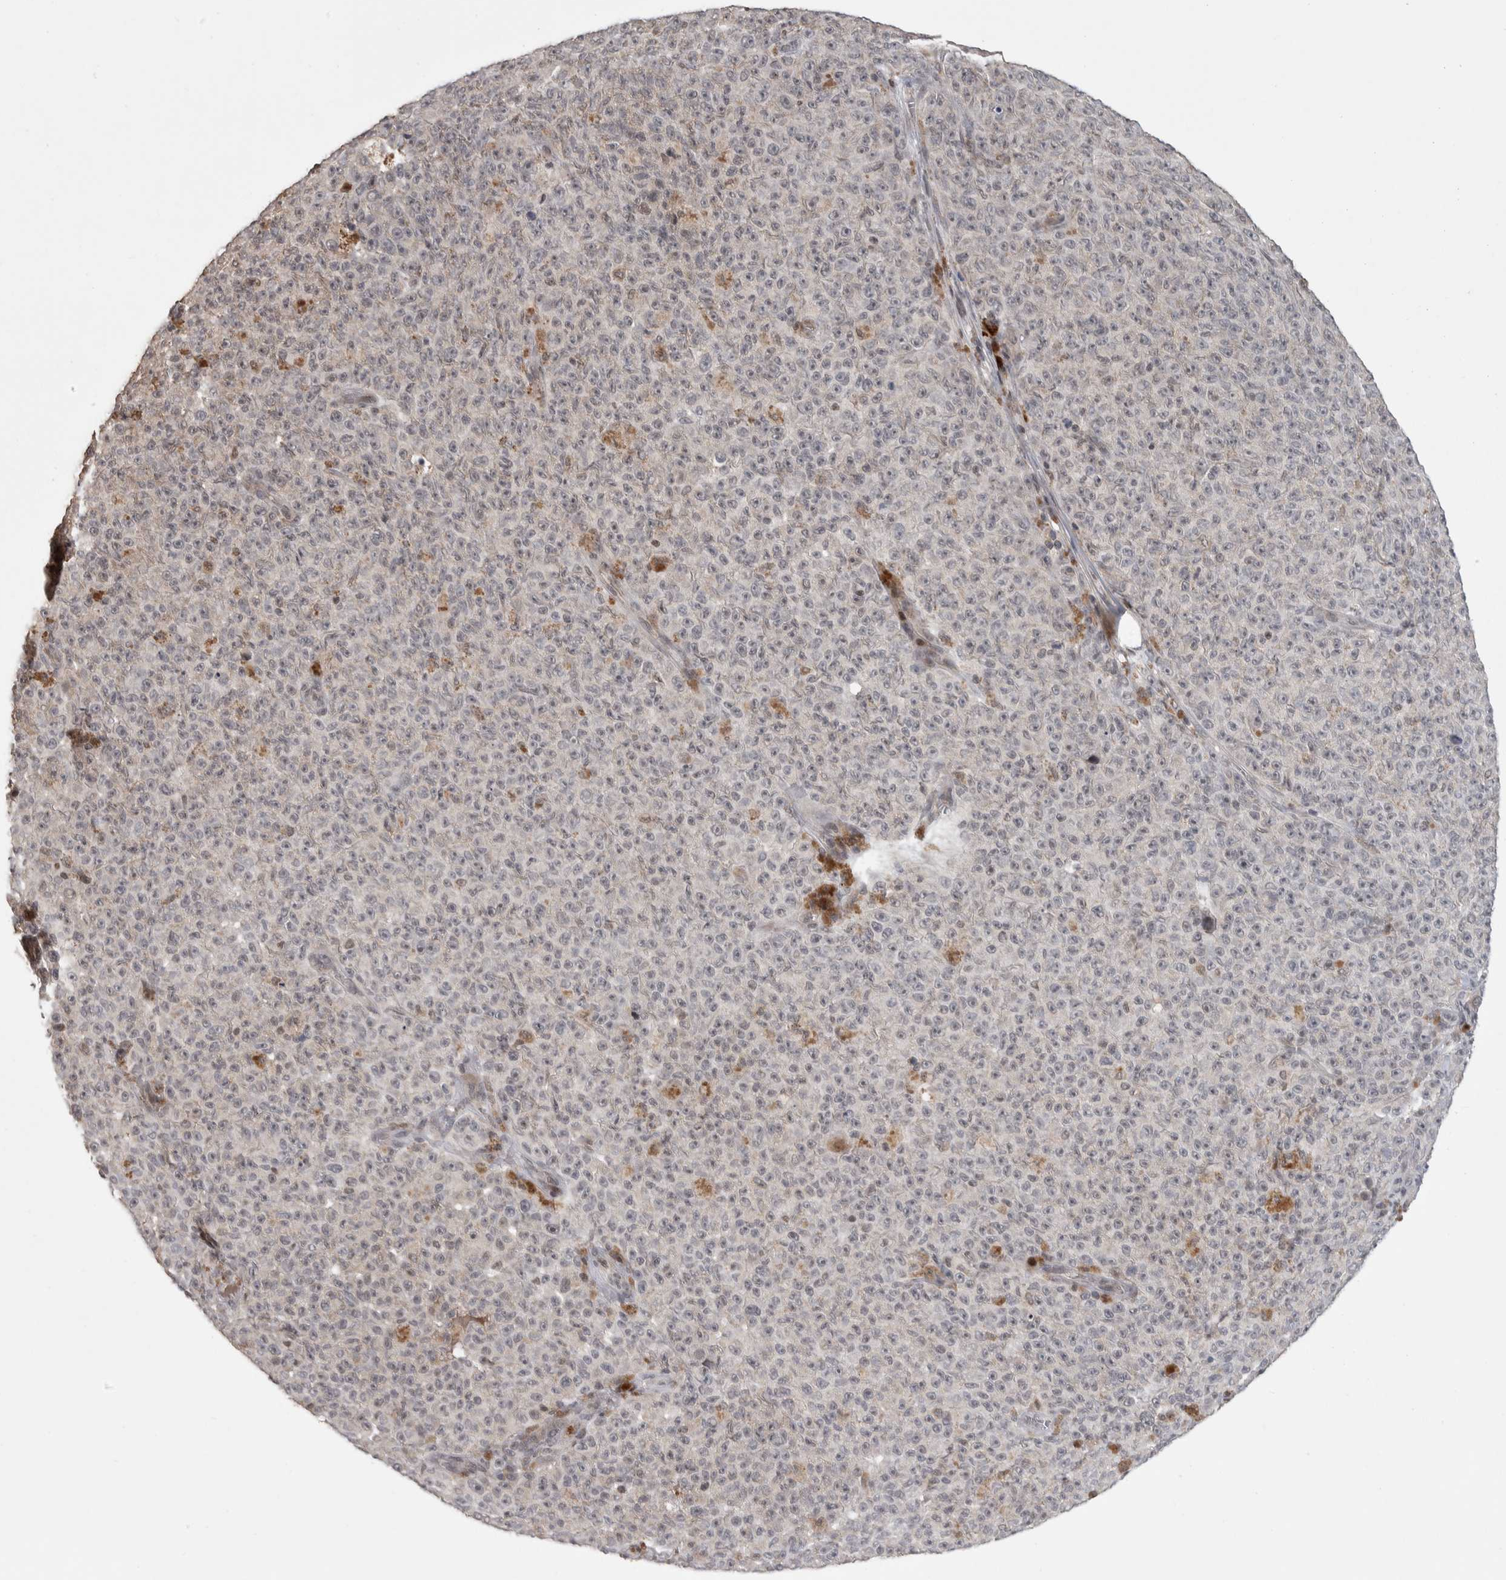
{"staining": {"intensity": "weak", "quantity": "<25%", "location": "nuclear"}, "tissue": "melanoma", "cell_type": "Tumor cells", "image_type": "cancer", "snomed": [{"axis": "morphology", "description": "Malignant melanoma, NOS"}, {"axis": "topography", "description": "Skin"}], "caption": "This is a micrograph of immunohistochemistry (IHC) staining of melanoma, which shows no staining in tumor cells.", "gene": "ZNF592", "patient": {"sex": "female", "age": 82}}